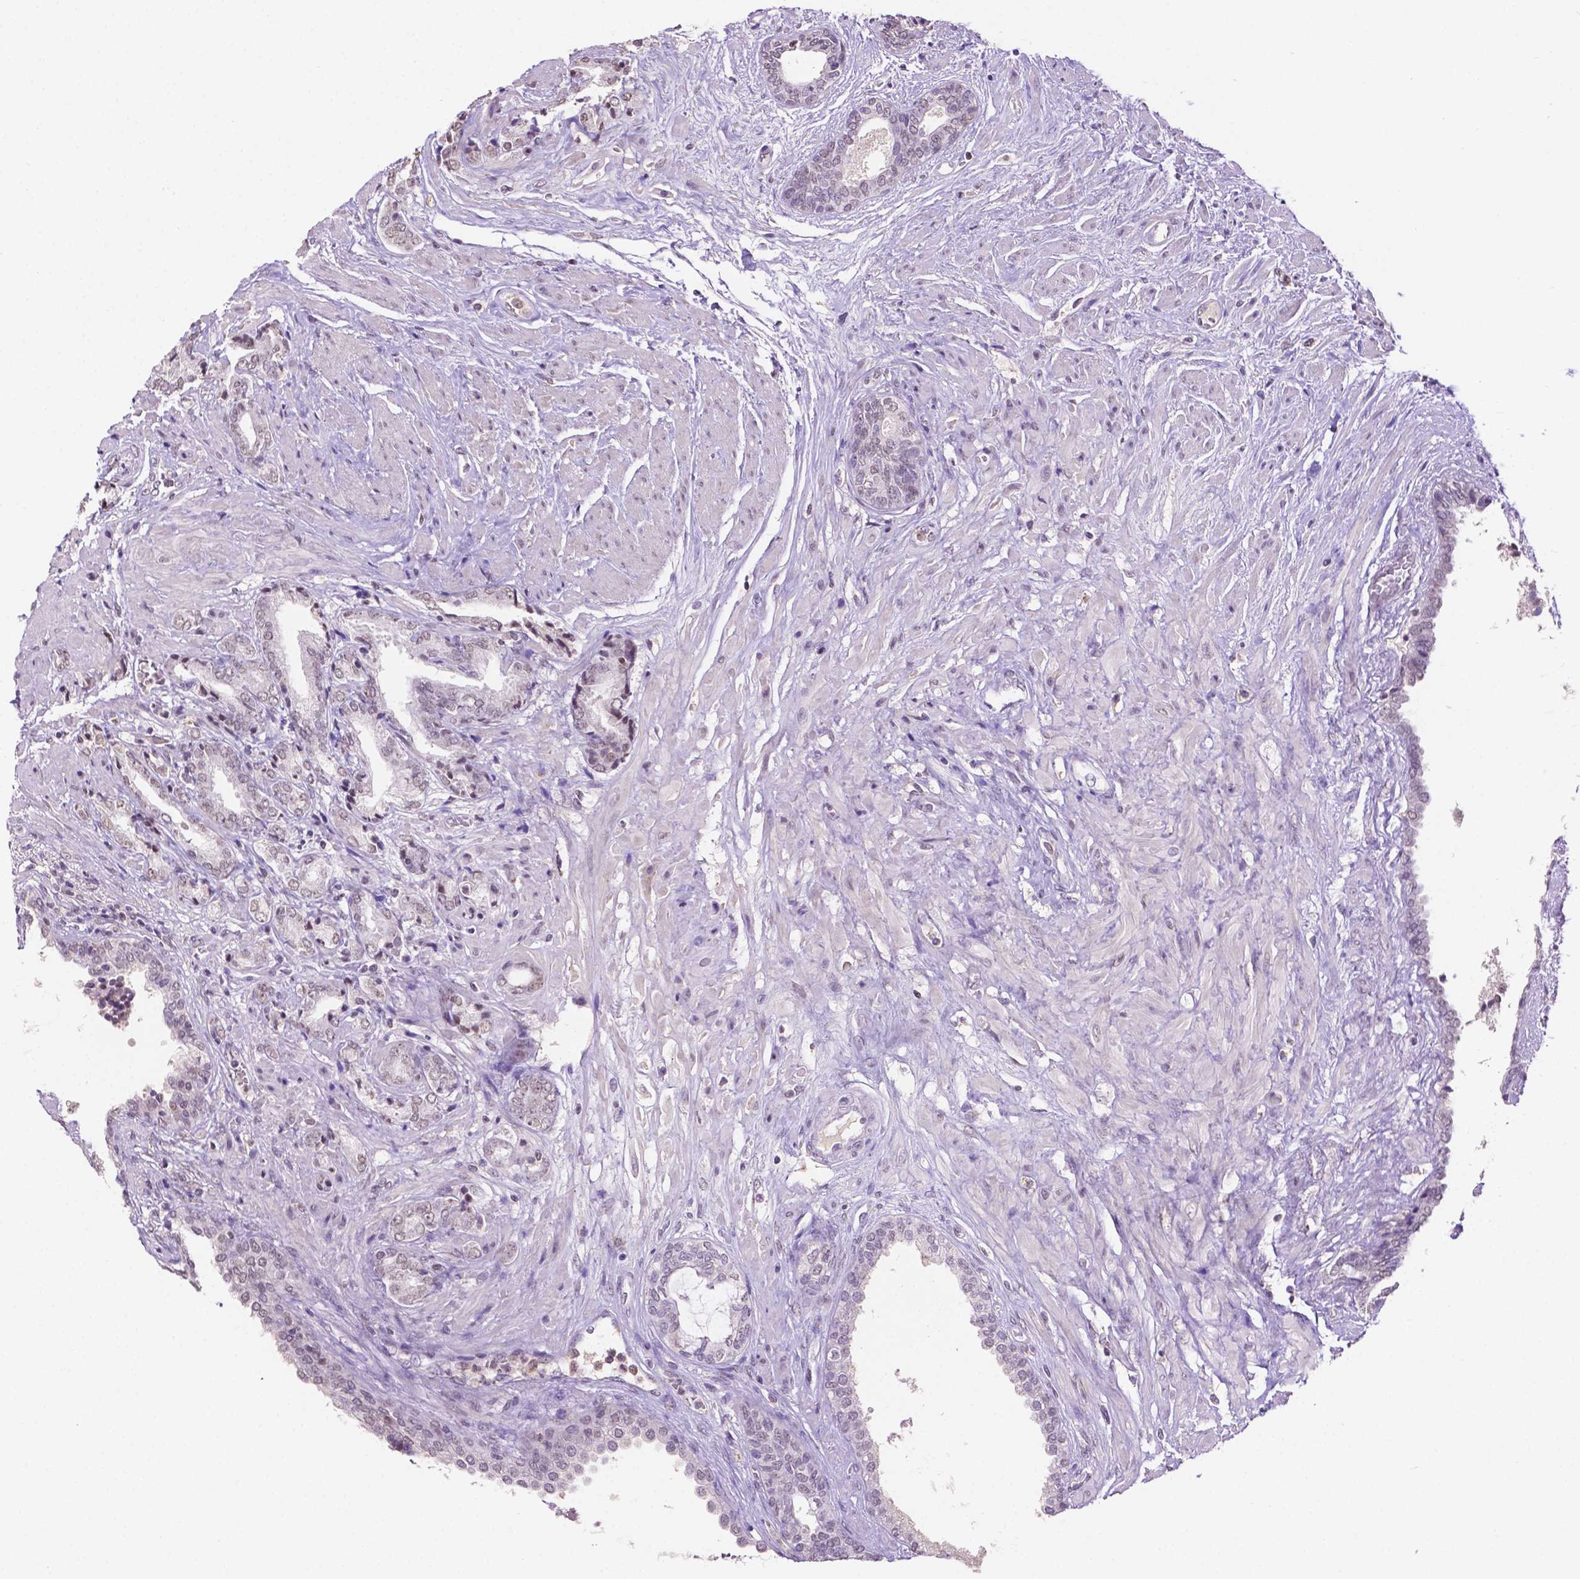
{"staining": {"intensity": "negative", "quantity": "none", "location": "none"}, "tissue": "prostate cancer", "cell_type": "Tumor cells", "image_type": "cancer", "snomed": [{"axis": "morphology", "description": "Adenocarcinoma, High grade"}, {"axis": "topography", "description": "Prostate"}], "caption": "This is an IHC image of human prostate cancer (high-grade adenocarcinoma). There is no expression in tumor cells.", "gene": "PTPN6", "patient": {"sex": "male", "age": 56}}